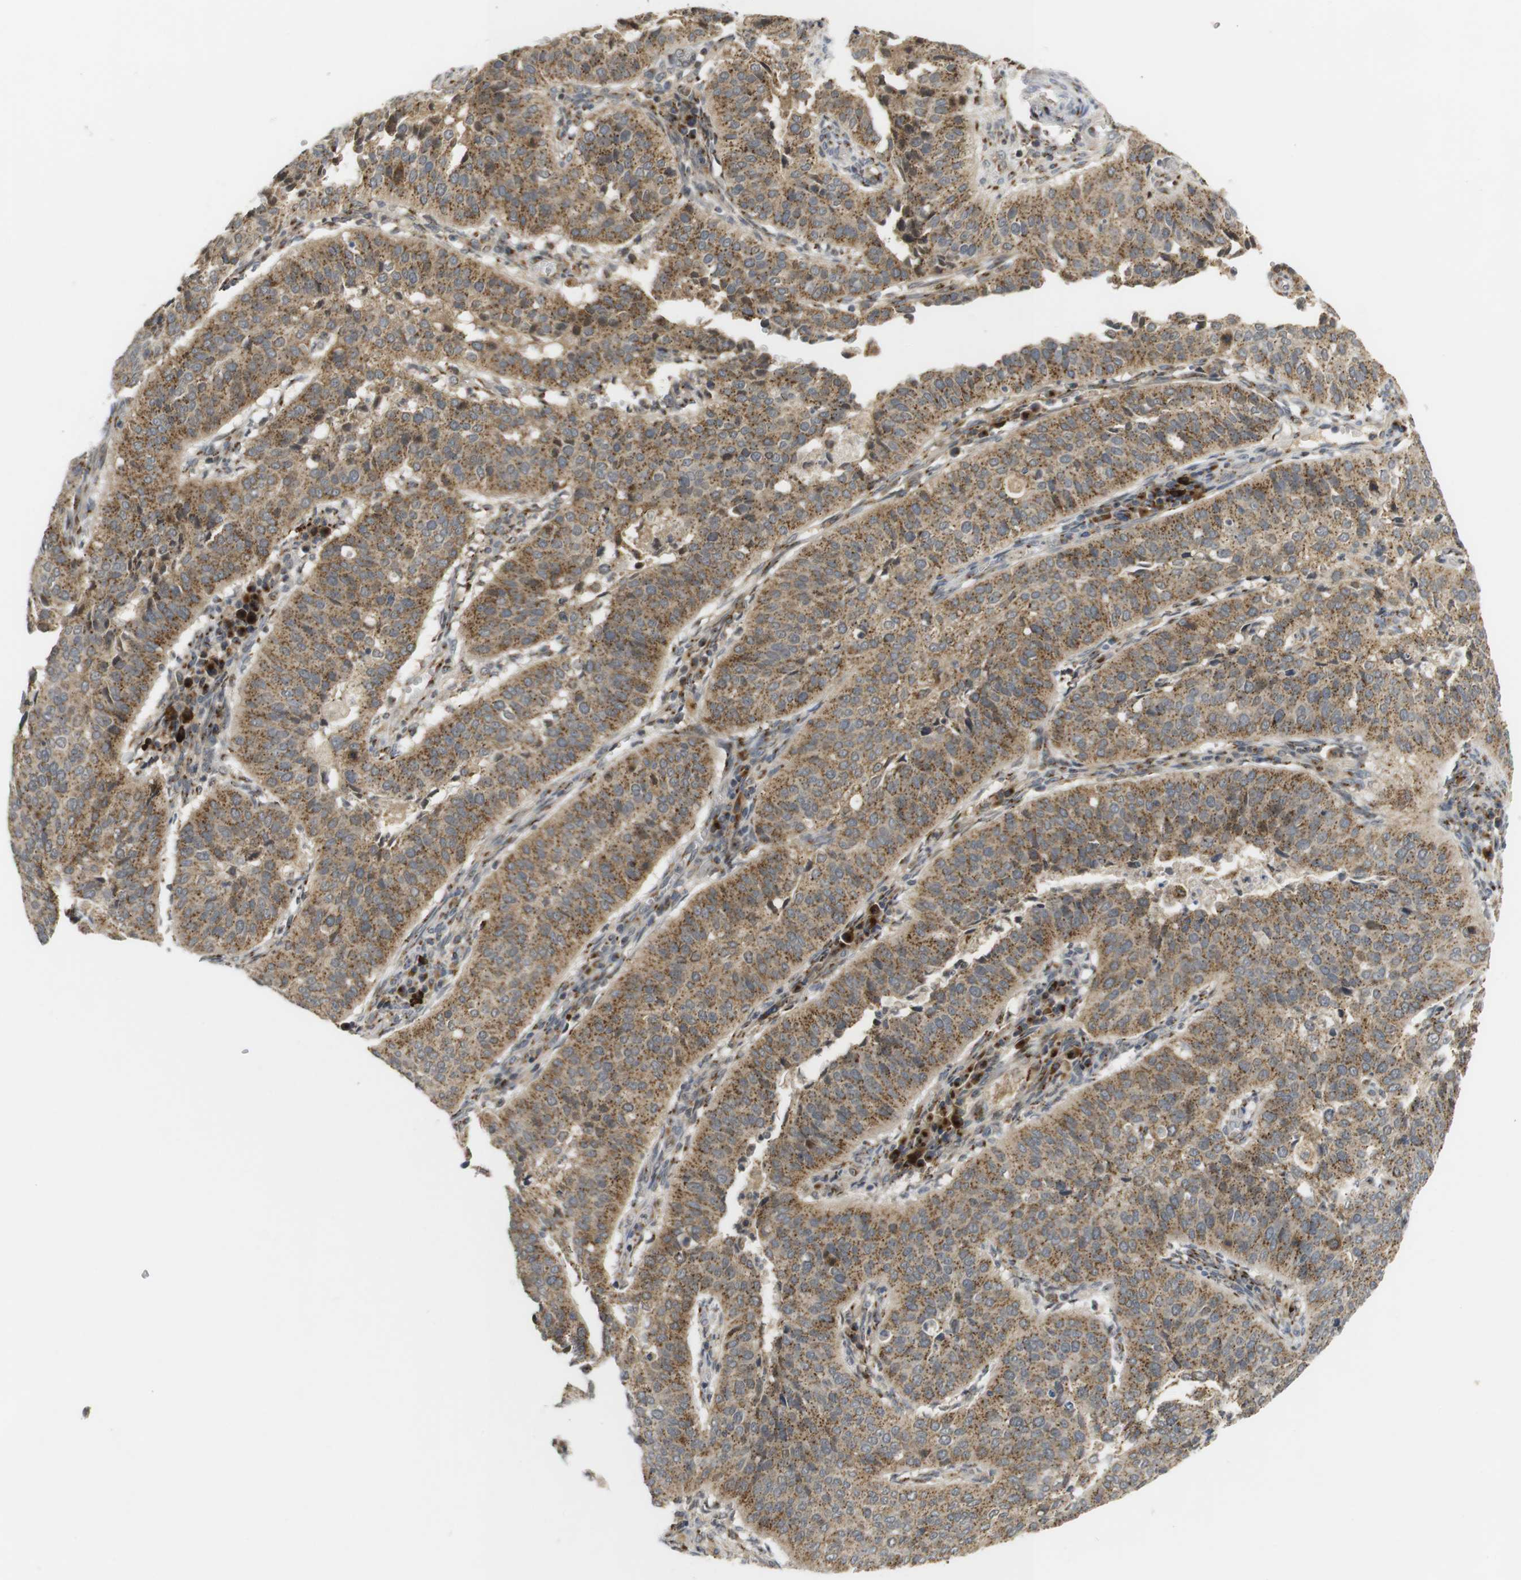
{"staining": {"intensity": "moderate", "quantity": ">75%", "location": "cytoplasmic/membranous"}, "tissue": "cervical cancer", "cell_type": "Tumor cells", "image_type": "cancer", "snomed": [{"axis": "morphology", "description": "Normal tissue, NOS"}, {"axis": "morphology", "description": "Squamous cell carcinoma, NOS"}, {"axis": "topography", "description": "Cervix"}], "caption": "Human squamous cell carcinoma (cervical) stained with a brown dye shows moderate cytoplasmic/membranous positive staining in approximately >75% of tumor cells.", "gene": "ZFPL1", "patient": {"sex": "female", "age": 39}}